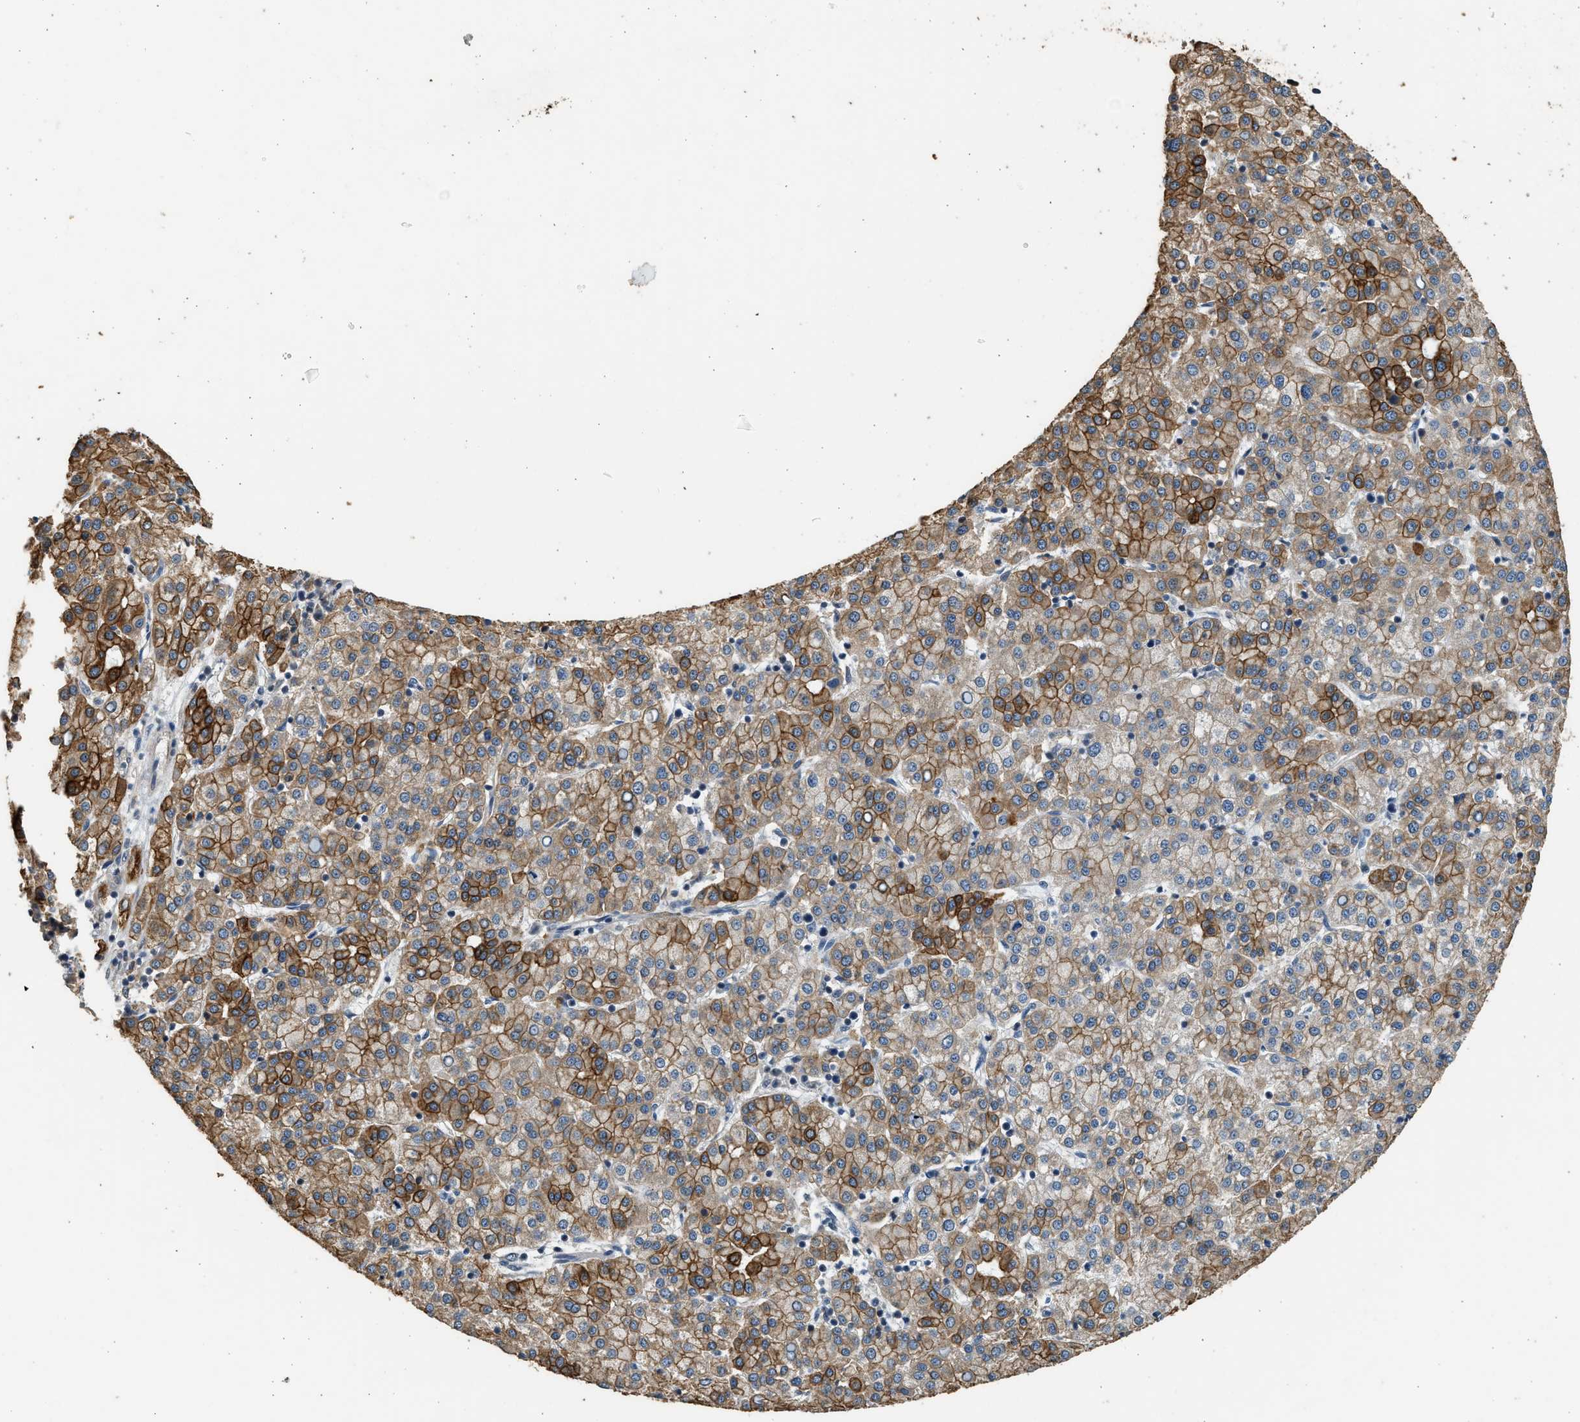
{"staining": {"intensity": "strong", "quantity": "25%-75%", "location": "cytoplasmic/membranous"}, "tissue": "liver cancer", "cell_type": "Tumor cells", "image_type": "cancer", "snomed": [{"axis": "morphology", "description": "Carcinoma, Hepatocellular, NOS"}, {"axis": "topography", "description": "Liver"}], "caption": "Protein expression analysis of human liver hepatocellular carcinoma reveals strong cytoplasmic/membranous positivity in about 25%-75% of tumor cells. Nuclei are stained in blue.", "gene": "PCLO", "patient": {"sex": "female", "age": 58}}